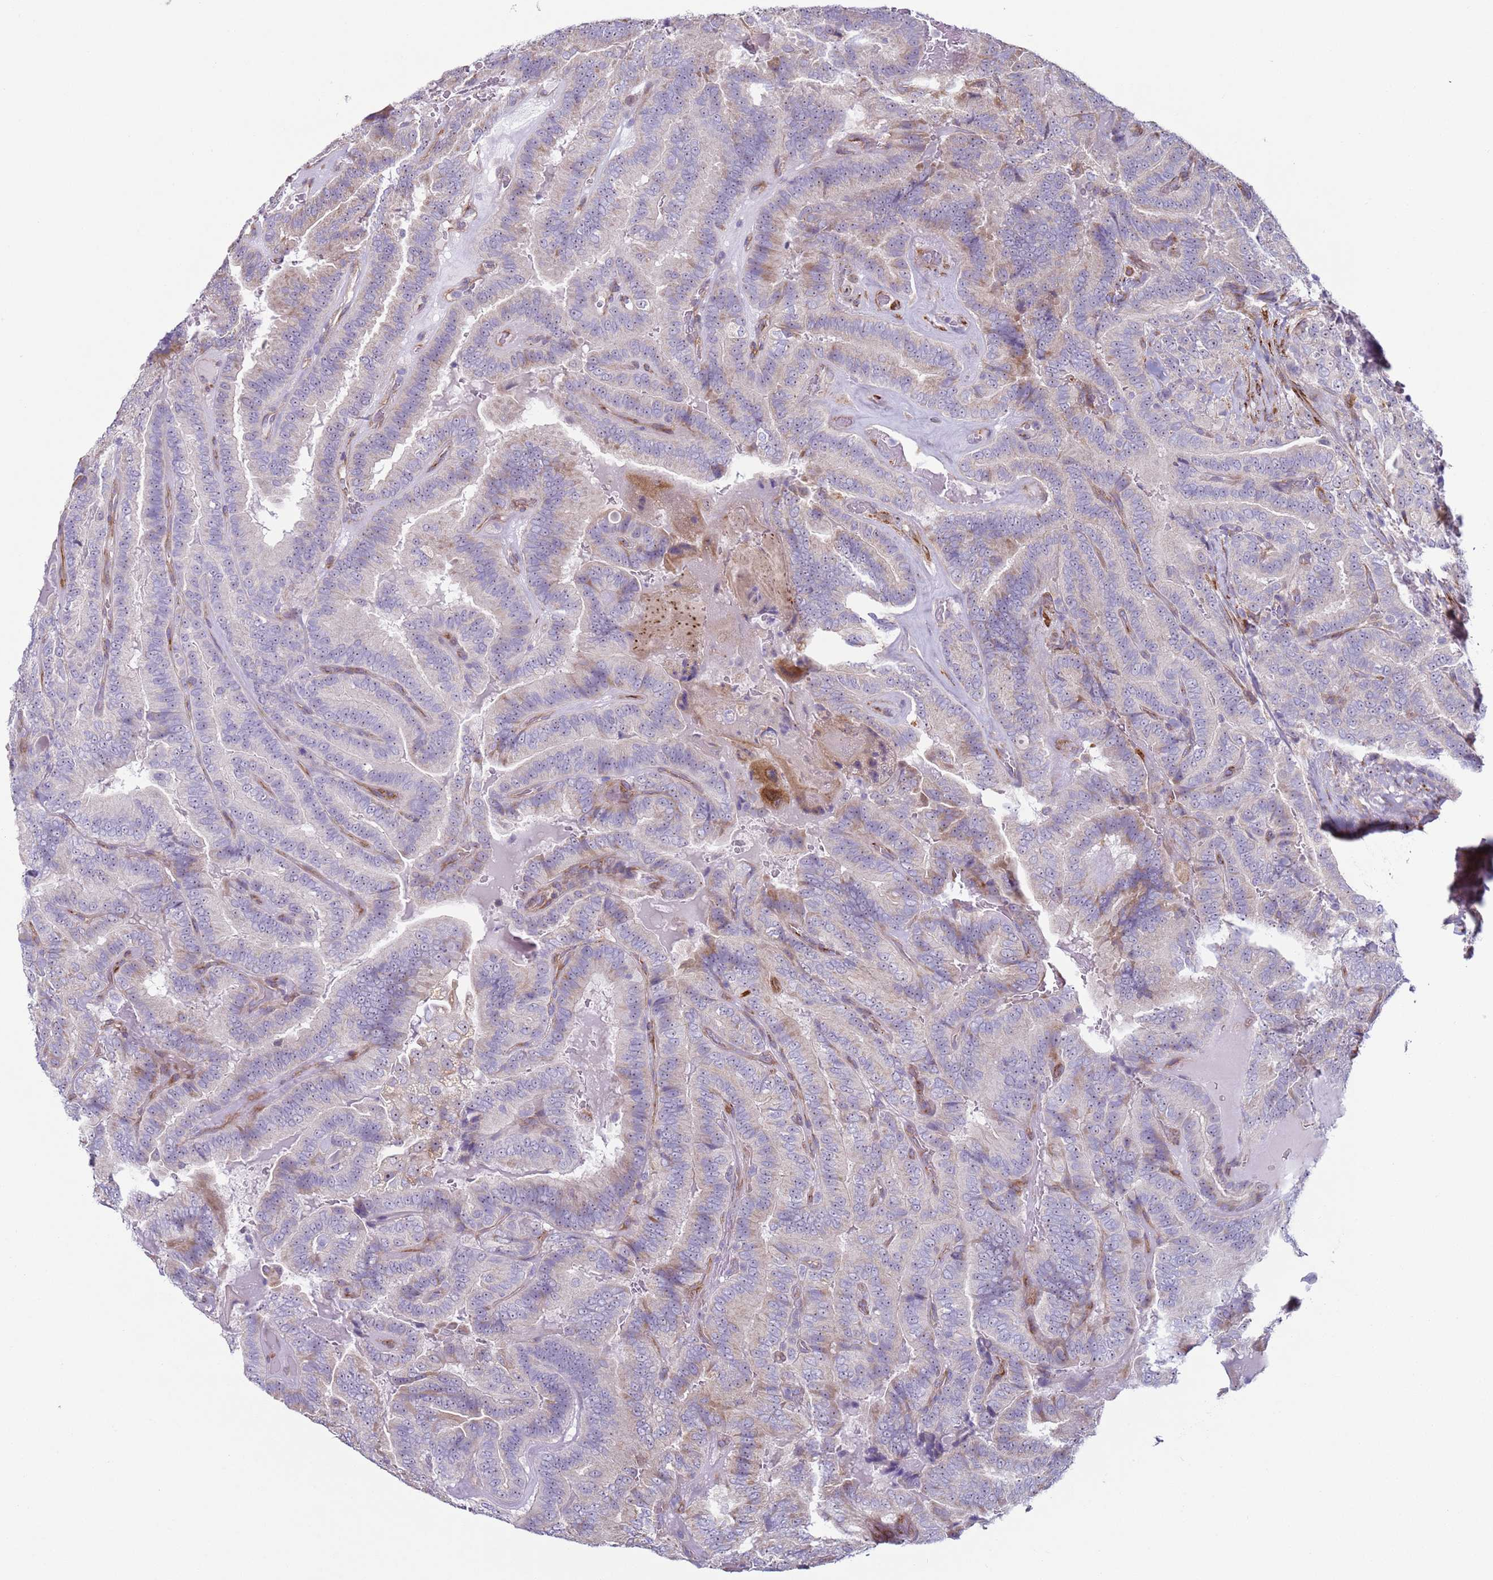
{"staining": {"intensity": "negative", "quantity": "none", "location": "none"}, "tissue": "thyroid cancer", "cell_type": "Tumor cells", "image_type": "cancer", "snomed": [{"axis": "morphology", "description": "Papillary adenocarcinoma, NOS"}, {"axis": "topography", "description": "Thyroid gland"}], "caption": "Micrograph shows no significant protein staining in tumor cells of thyroid cancer.", "gene": "HEATR1", "patient": {"sex": "male", "age": 61}}